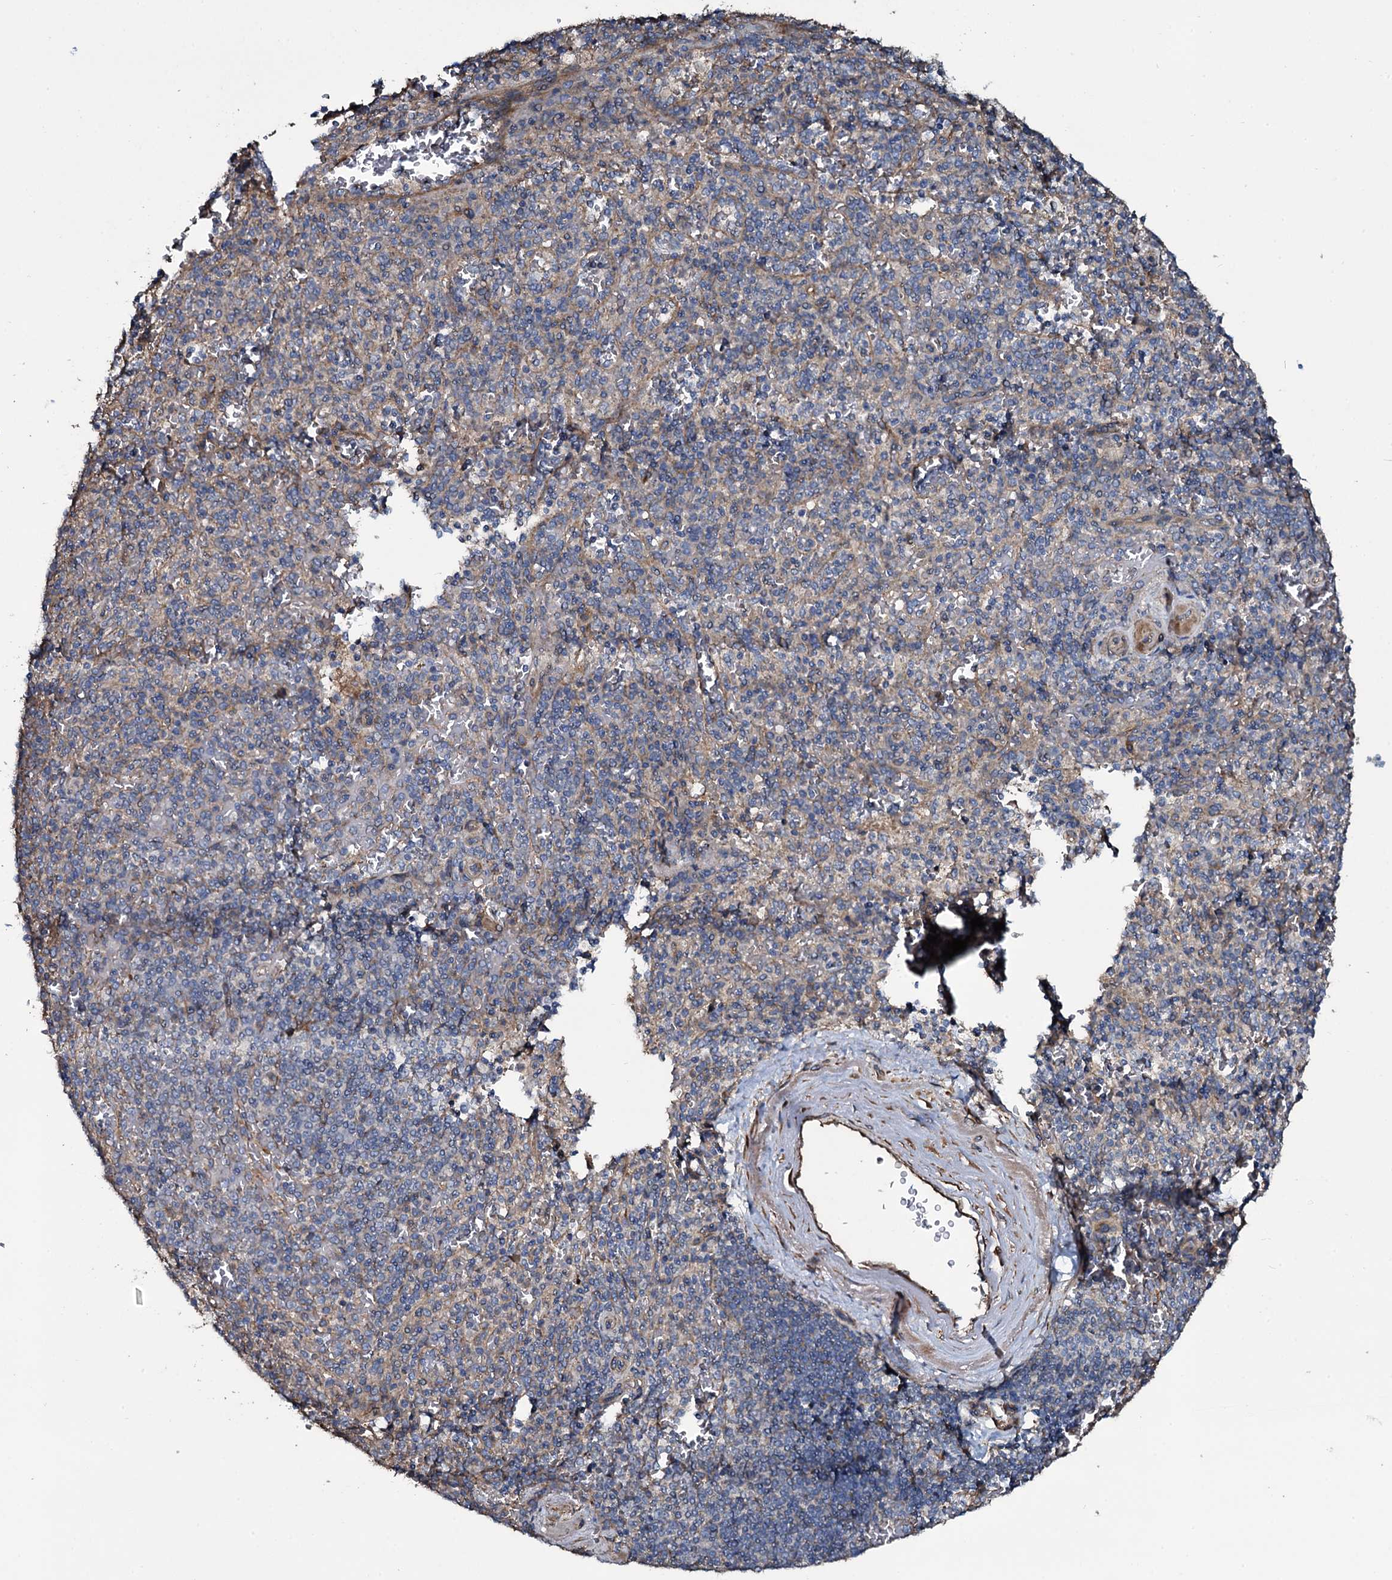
{"staining": {"intensity": "weak", "quantity": "<25%", "location": "cytoplasmic/membranous"}, "tissue": "spleen", "cell_type": "Cells in red pulp", "image_type": "normal", "snomed": [{"axis": "morphology", "description": "Normal tissue, NOS"}, {"axis": "topography", "description": "Spleen"}], "caption": "An image of human spleen is negative for staining in cells in red pulp. The staining is performed using DAB (3,3'-diaminobenzidine) brown chromogen with nuclei counter-stained in using hematoxylin.", "gene": "WIPF3", "patient": {"sex": "male", "age": 82}}